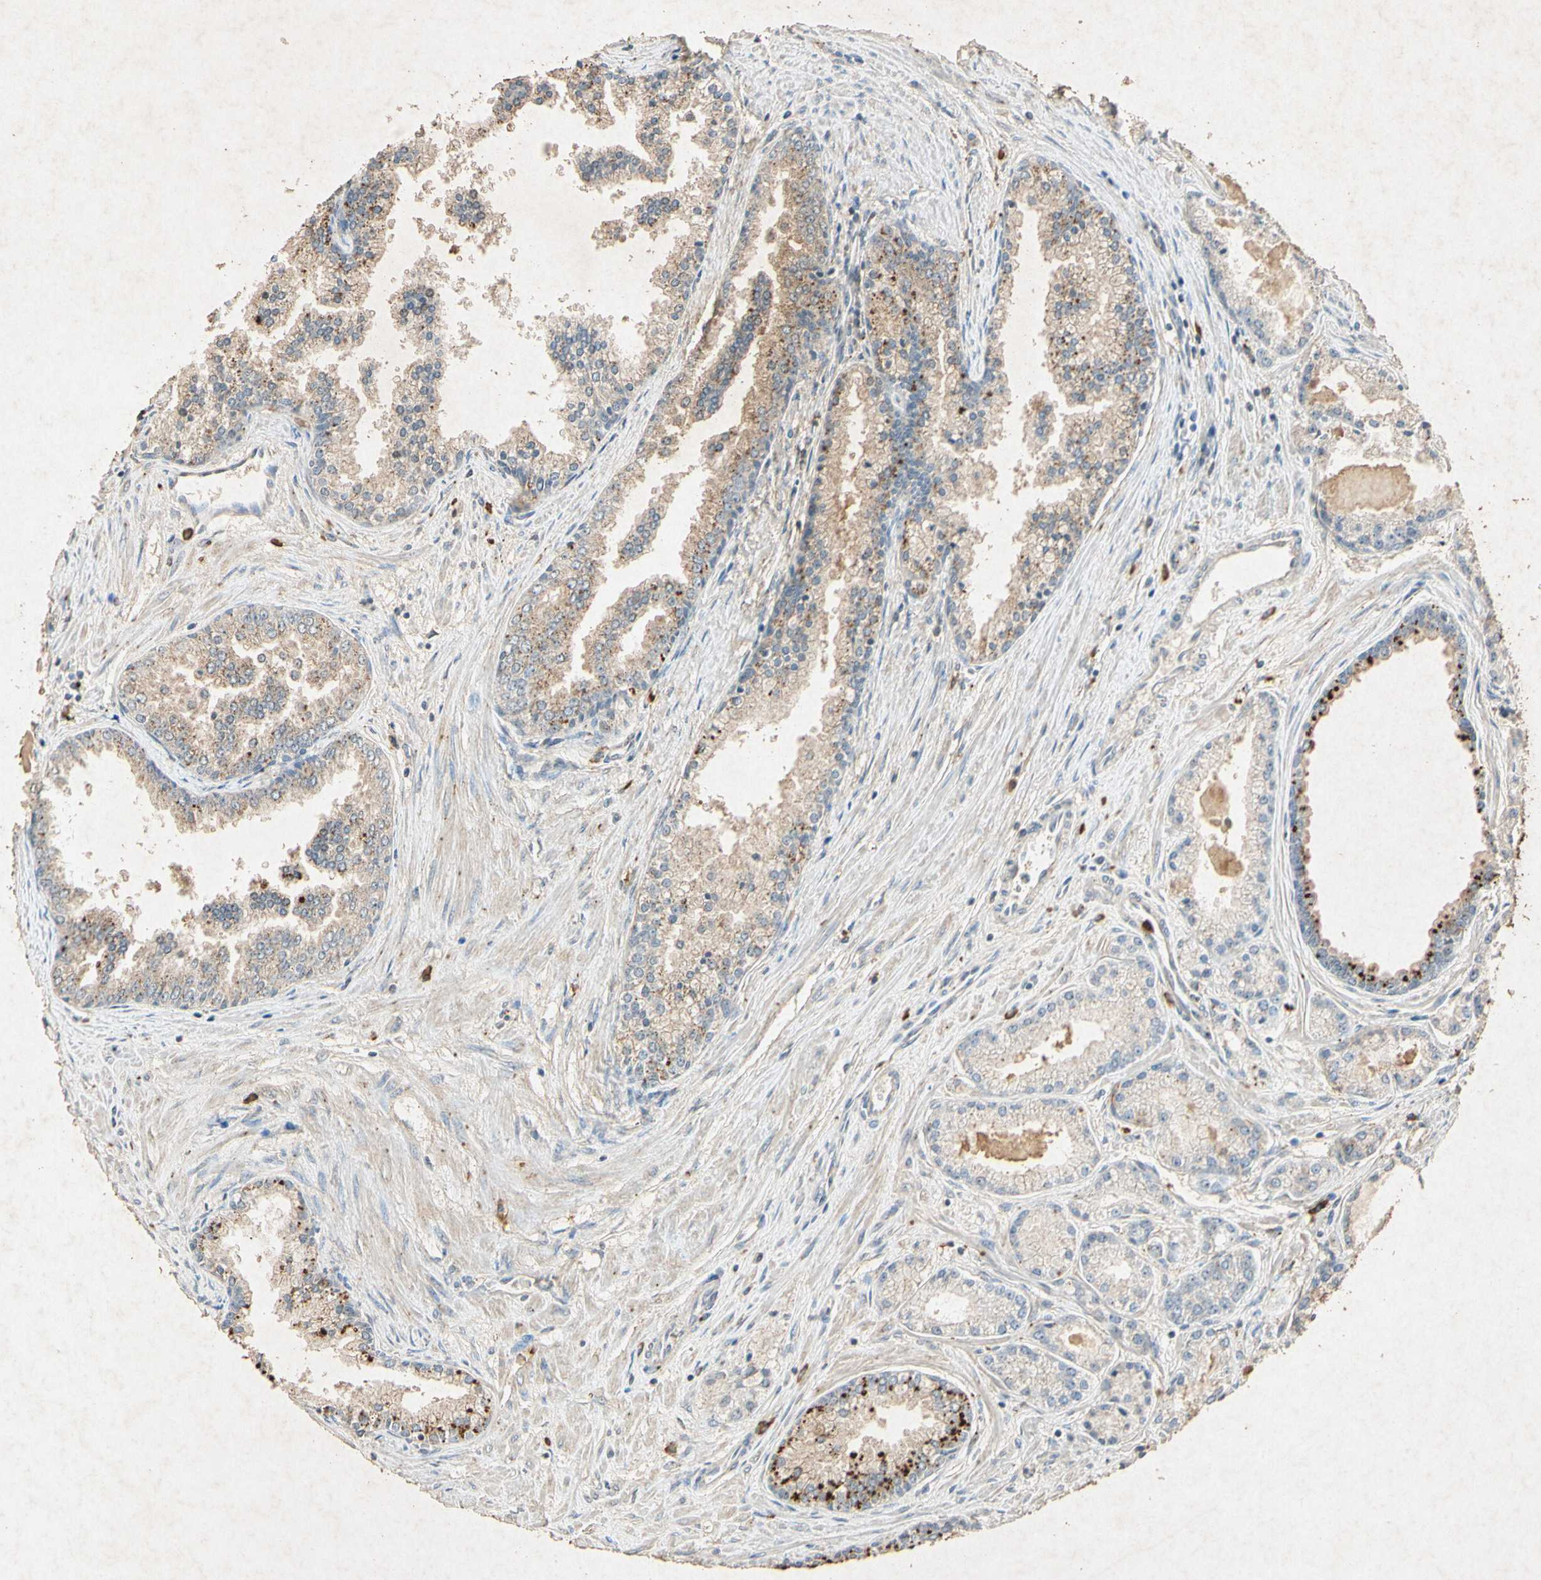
{"staining": {"intensity": "weak", "quantity": ">75%", "location": "cytoplasmic/membranous"}, "tissue": "prostate cancer", "cell_type": "Tumor cells", "image_type": "cancer", "snomed": [{"axis": "morphology", "description": "Adenocarcinoma, High grade"}, {"axis": "topography", "description": "Prostate"}], "caption": "Human adenocarcinoma (high-grade) (prostate) stained with a brown dye reveals weak cytoplasmic/membranous positive staining in approximately >75% of tumor cells.", "gene": "MSRB1", "patient": {"sex": "male", "age": 61}}